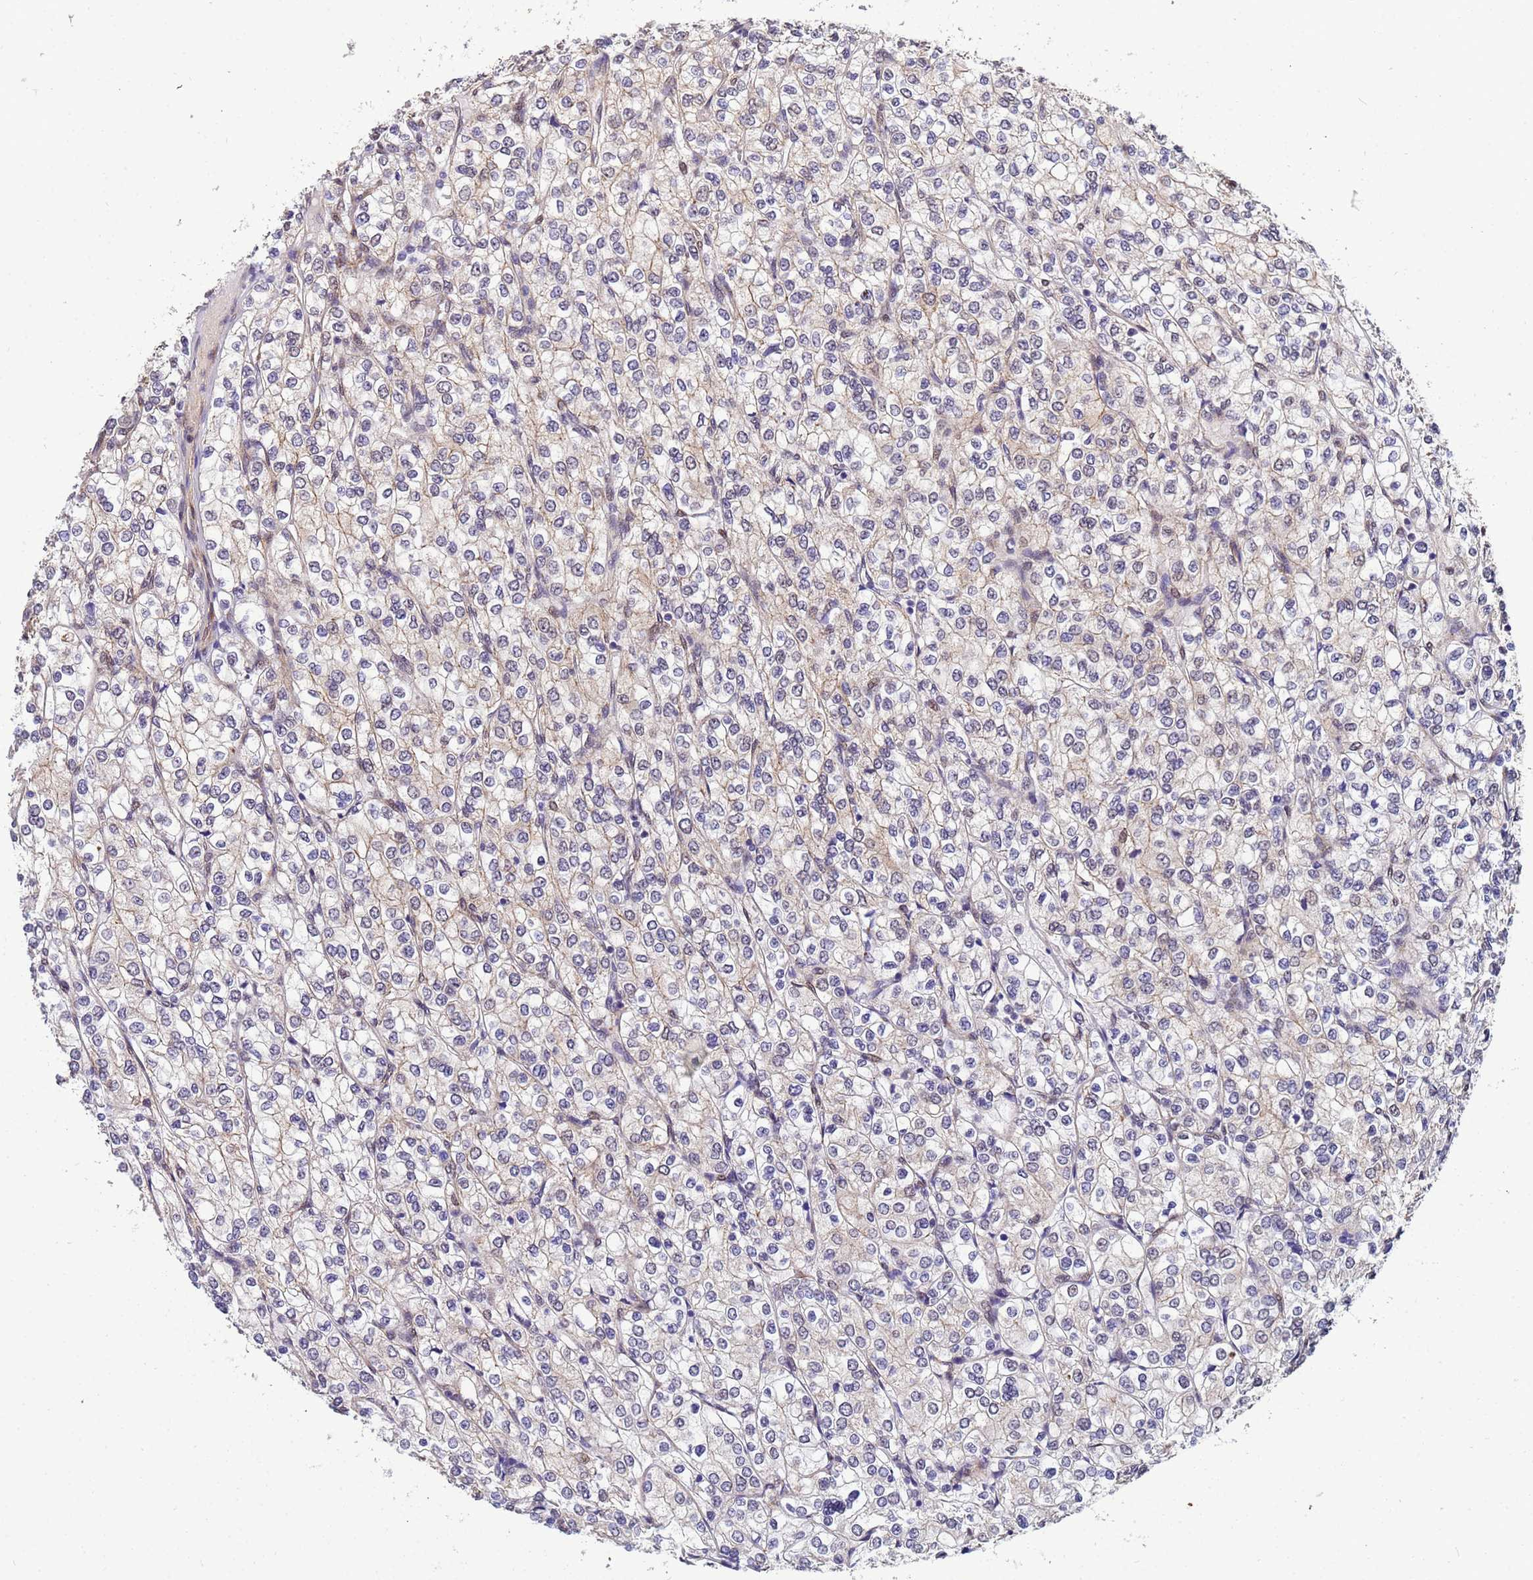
{"staining": {"intensity": "negative", "quantity": "none", "location": "none"}, "tissue": "renal cancer", "cell_type": "Tumor cells", "image_type": "cancer", "snomed": [{"axis": "morphology", "description": "Adenocarcinoma, NOS"}, {"axis": "topography", "description": "Kidney"}], "caption": "IHC micrograph of renal adenocarcinoma stained for a protein (brown), which displays no expression in tumor cells.", "gene": "TRIP6", "patient": {"sex": "male", "age": 80}}